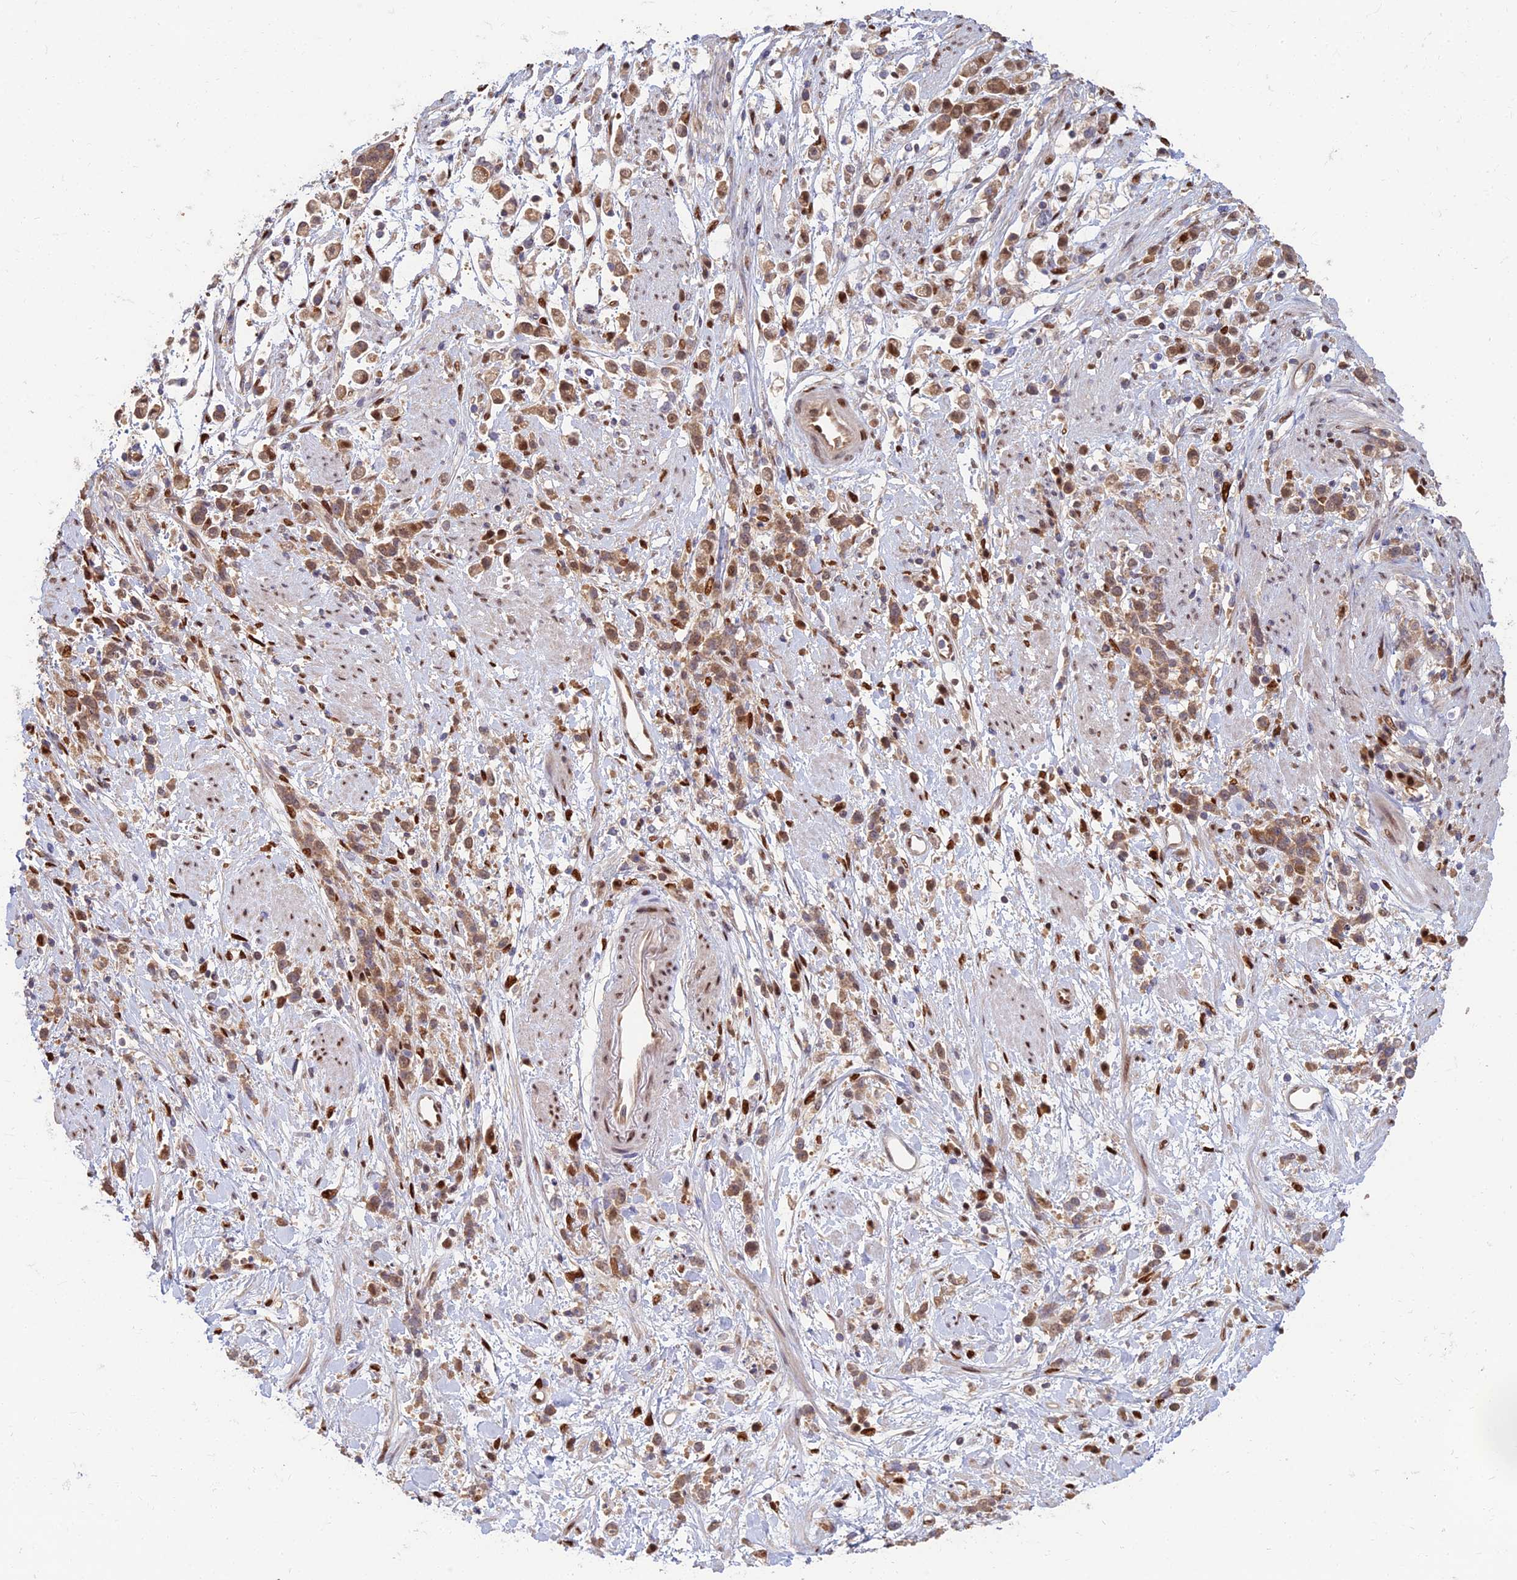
{"staining": {"intensity": "moderate", "quantity": ">75%", "location": "cytoplasmic/membranous"}, "tissue": "stomach cancer", "cell_type": "Tumor cells", "image_type": "cancer", "snomed": [{"axis": "morphology", "description": "Adenocarcinoma, NOS"}, {"axis": "topography", "description": "Stomach"}], "caption": "Protein staining by IHC reveals moderate cytoplasmic/membranous staining in about >75% of tumor cells in stomach adenocarcinoma. Using DAB (brown) and hematoxylin (blue) stains, captured at high magnification using brightfield microscopy.", "gene": "DNPEP", "patient": {"sex": "female", "age": 60}}